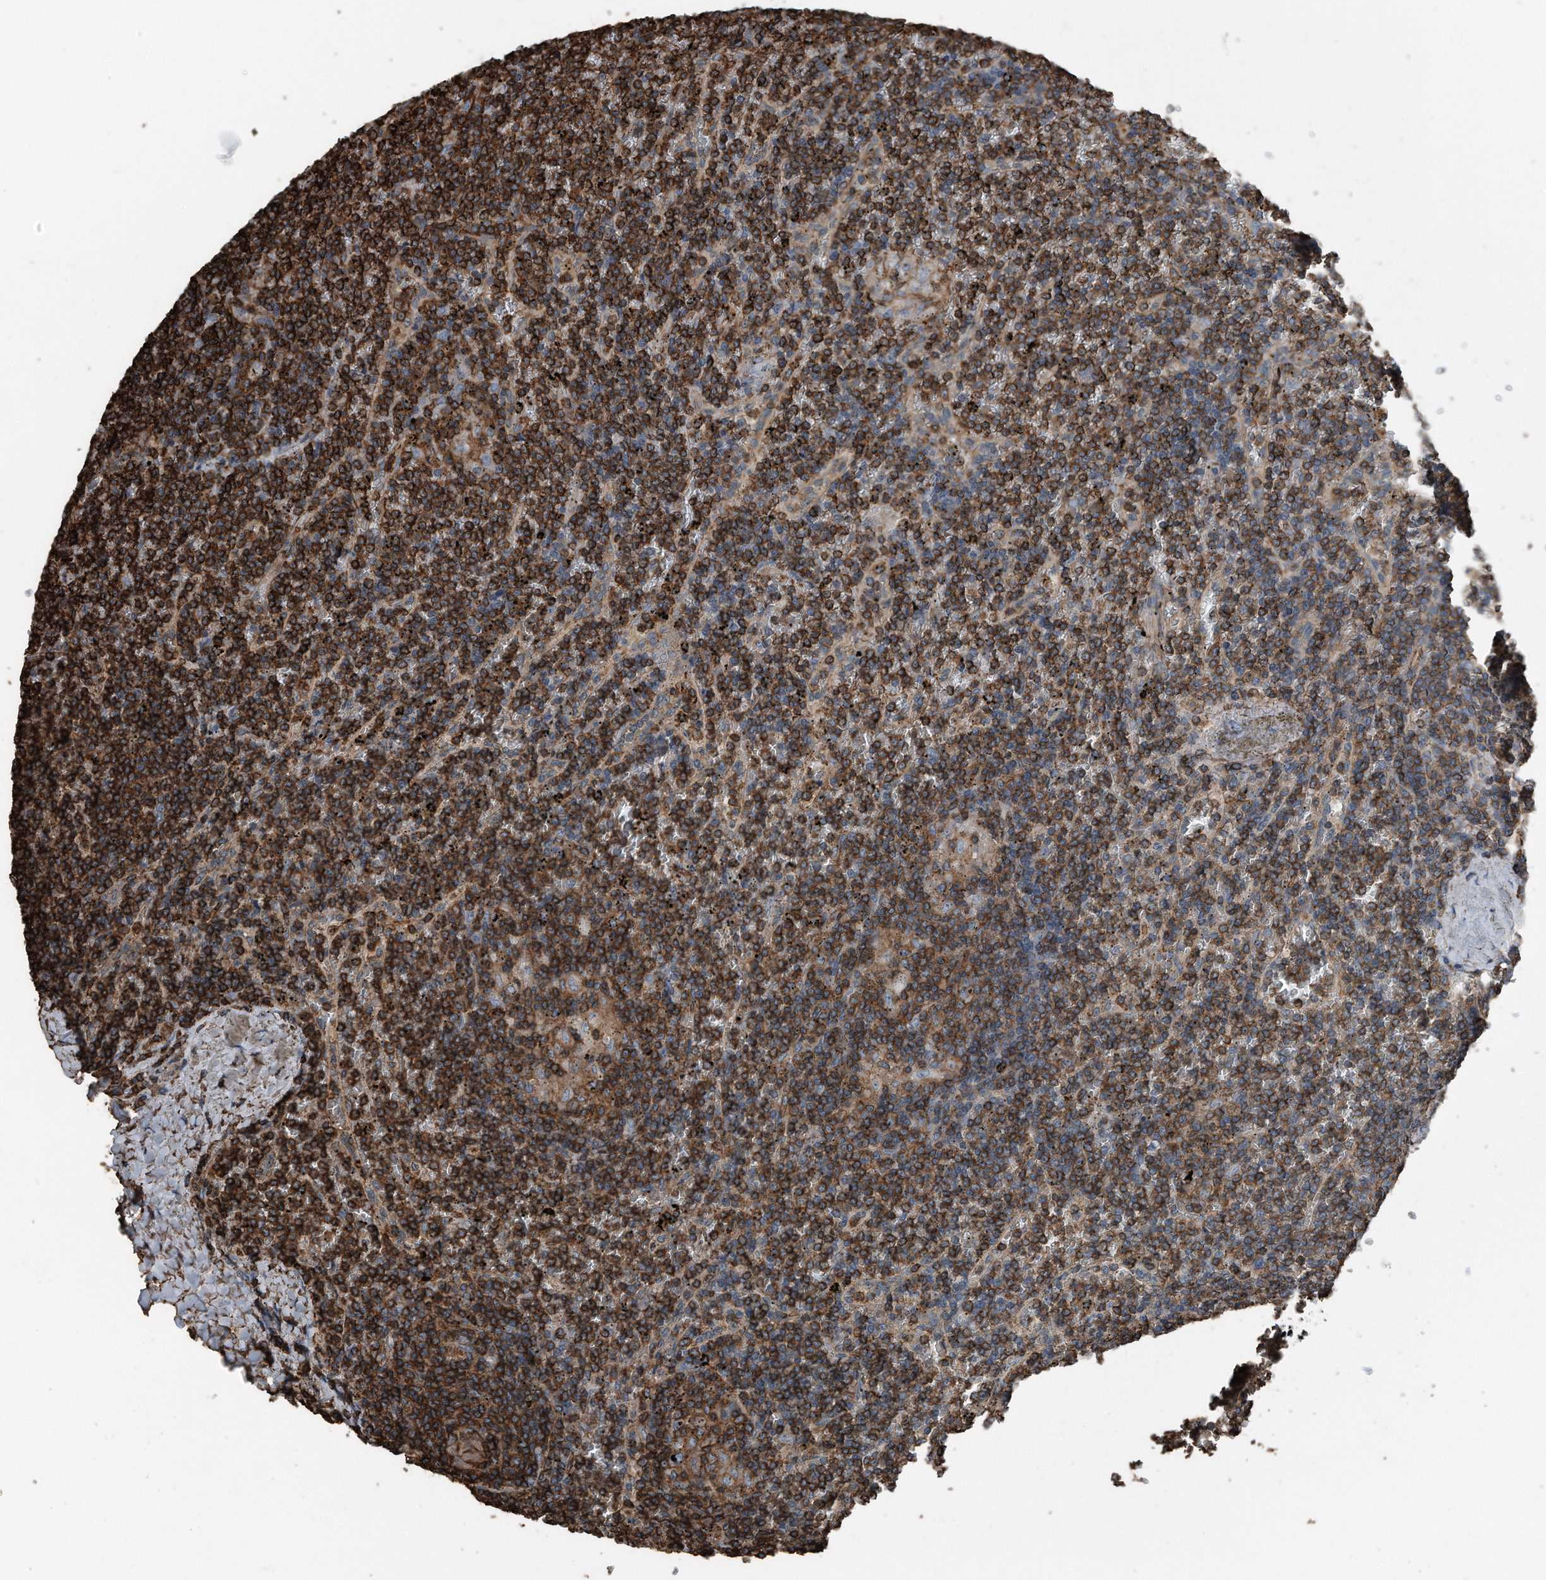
{"staining": {"intensity": "strong", "quantity": ">75%", "location": "cytoplasmic/membranous"}, "tissue": "lymphoma", "cell_type": "Tumor cells", "image_type": "cancer", "snomed": [{"axis": "morphology", "description": "Malignant lymphoma, non-Hodgkin's type, Low grade"}, {"axis": "topography", "description": "Spleen"}], "caption": "Approximately >75% of tumor cells in human lymphoma reveal strong cytoplasmic/membranous protein expression as visualized by brown immunohistochemical staining.", "gene": "RSPO3", "patient": {"sex": "female", "age": 19}}